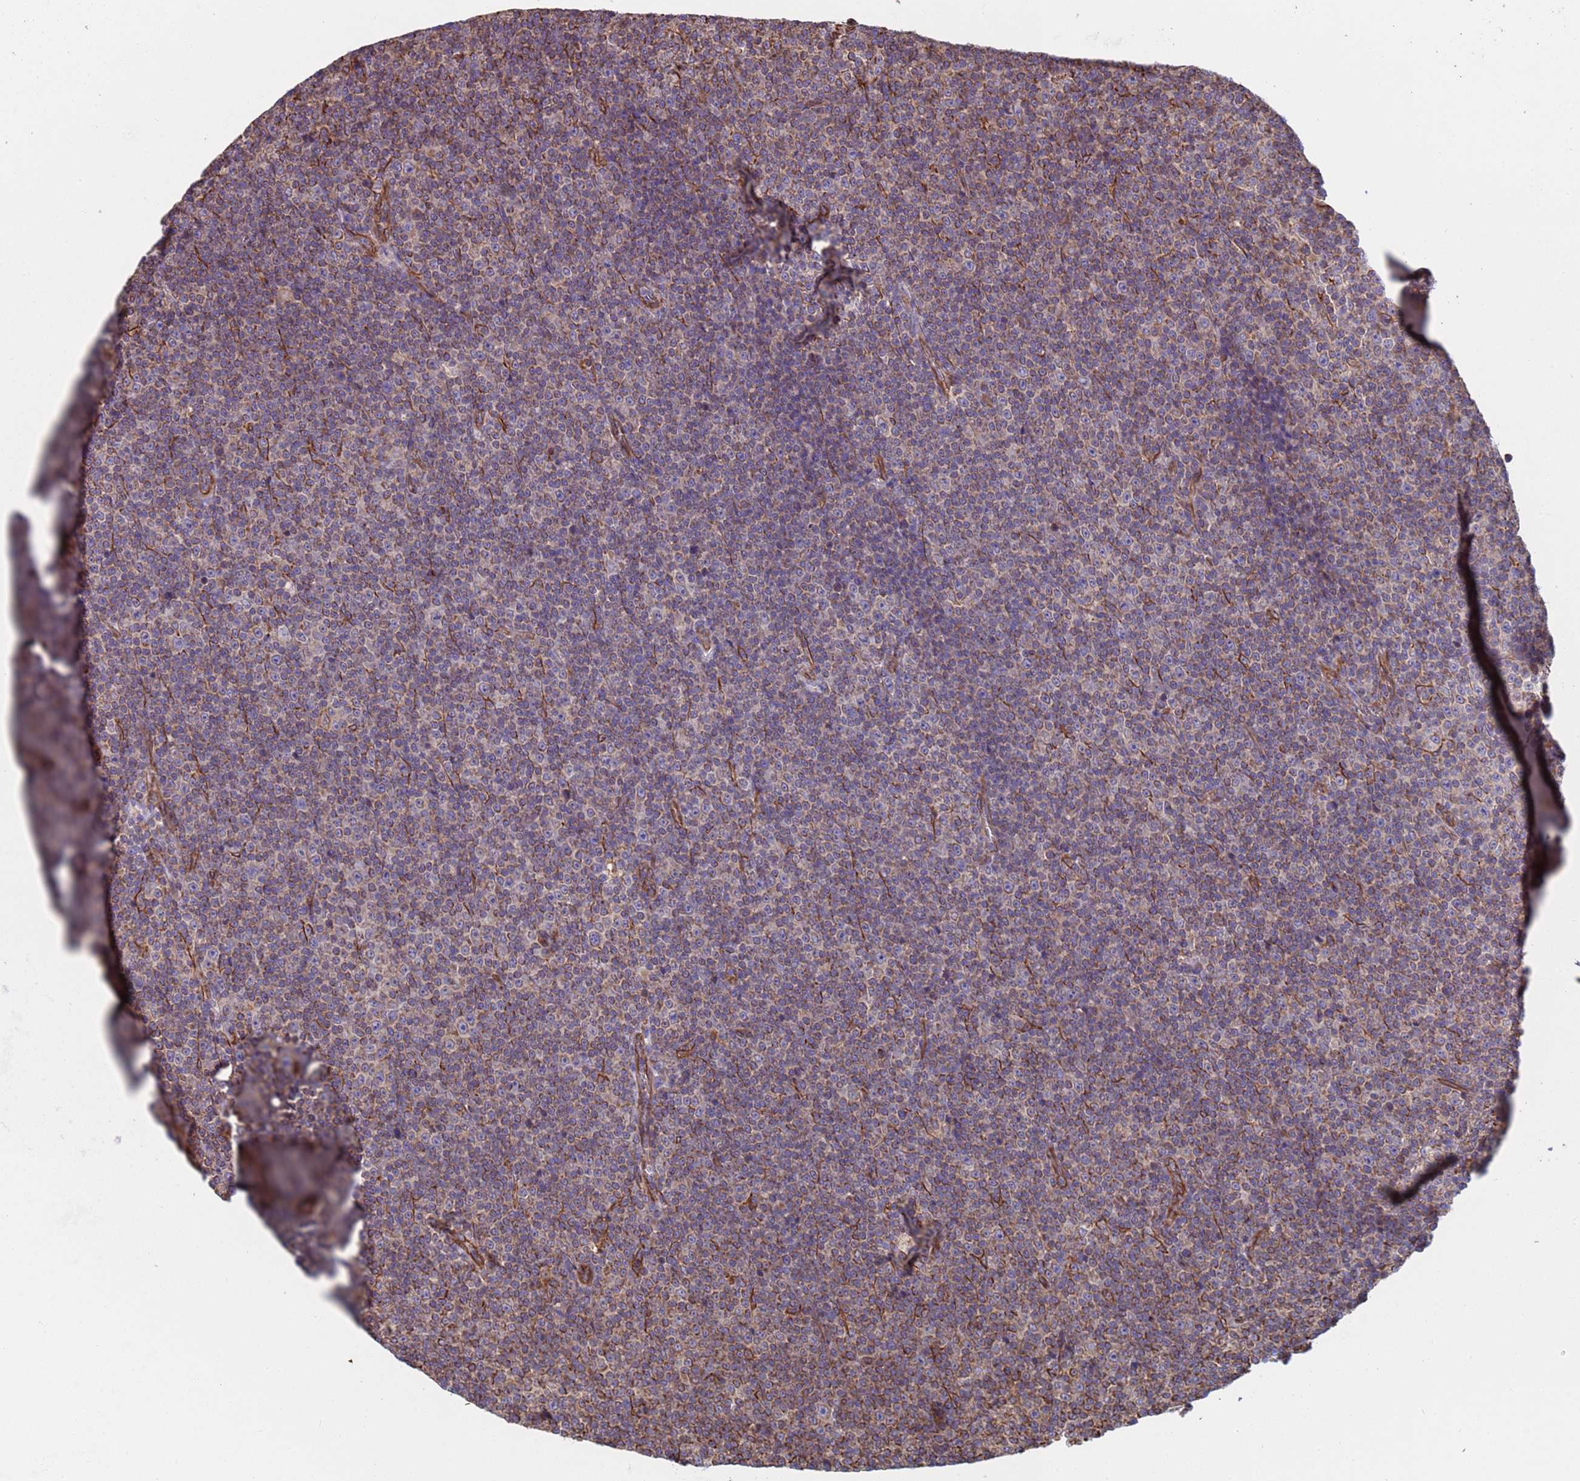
{"staining": {"intensity": "moderate", "quantity": "<25%", "location": "cytoplasmic/membranous"}, "tissue": "lymphoma", "cell_type": "Tumor cells", "image_type": "cancer", "snomed": [{"axis": "morphology", "description": "Malignant lymphoma, non-Hodgkin's type, Low grade"}, {"axis": "topography", "description": "Lymph node"}], "caption": "Immunohistochemical staining of human lymphoma reveals low levels of moderate cytoplasmic/membranous protein expression in approximately <25% of tumor cells. The staining is performed using DAB (3,3'-diaminobenzidine) brown chromogen to label protein expression. The nuclei are counter-stained blue using hematoxylin.", "gene": "NUDT12", "patient": {"sex": "female", "age": 67}}